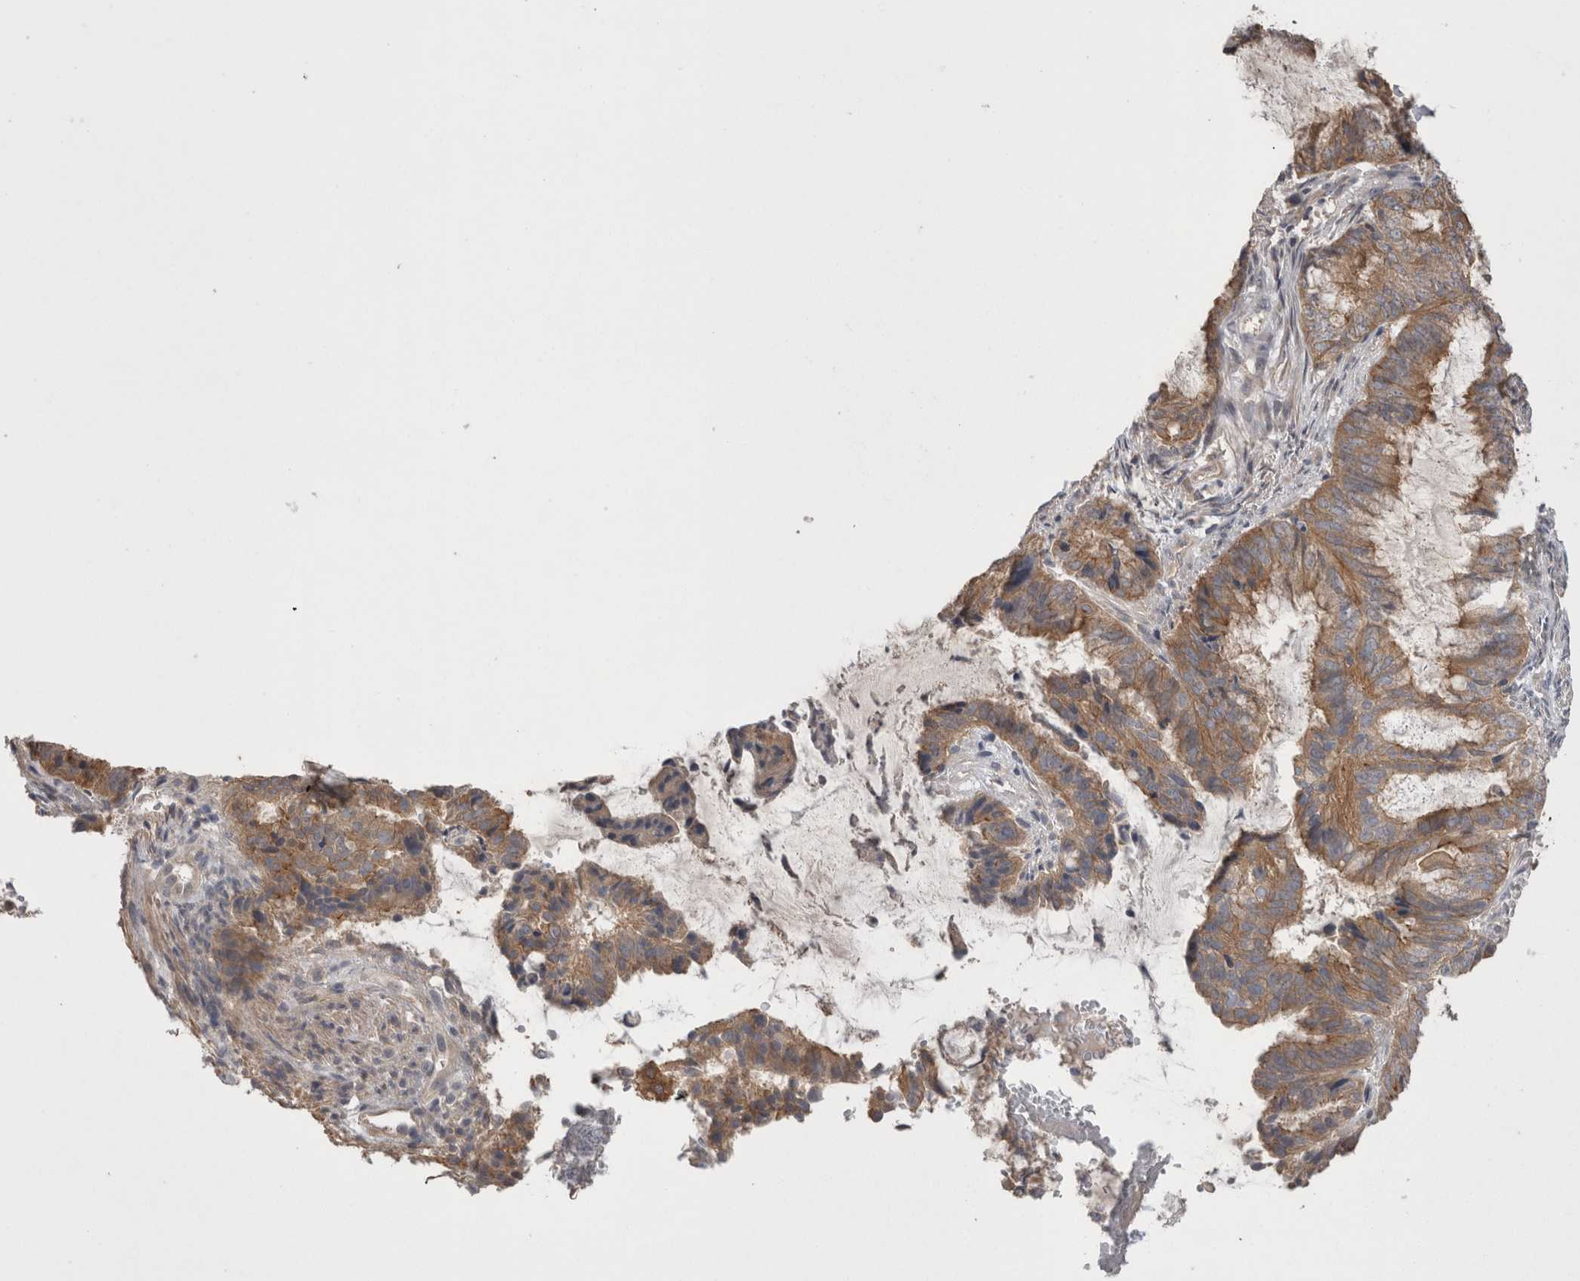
{"staining": {"intensity": "moderate", "quantity": ">75%", "location": "cytoplasmic/membranous"}, "tissue": "endometrial cancer", "cell_type": "Tumor cells", "image_type": "cancer", "snomed": [{"axis": "morphology", "description": "Adenocarcinoma, NOS"}, {"axis": "topography", "description": "Endometrium"}], "caption": "This is an image of immunohistochemistry staining of adenocarcinoma (endometrial), which shows moderate positivity in the cytoplasmic/membranous of tumor cells.", "gene": "OTOR", "patient": {"sex": "female", "age": 49}}